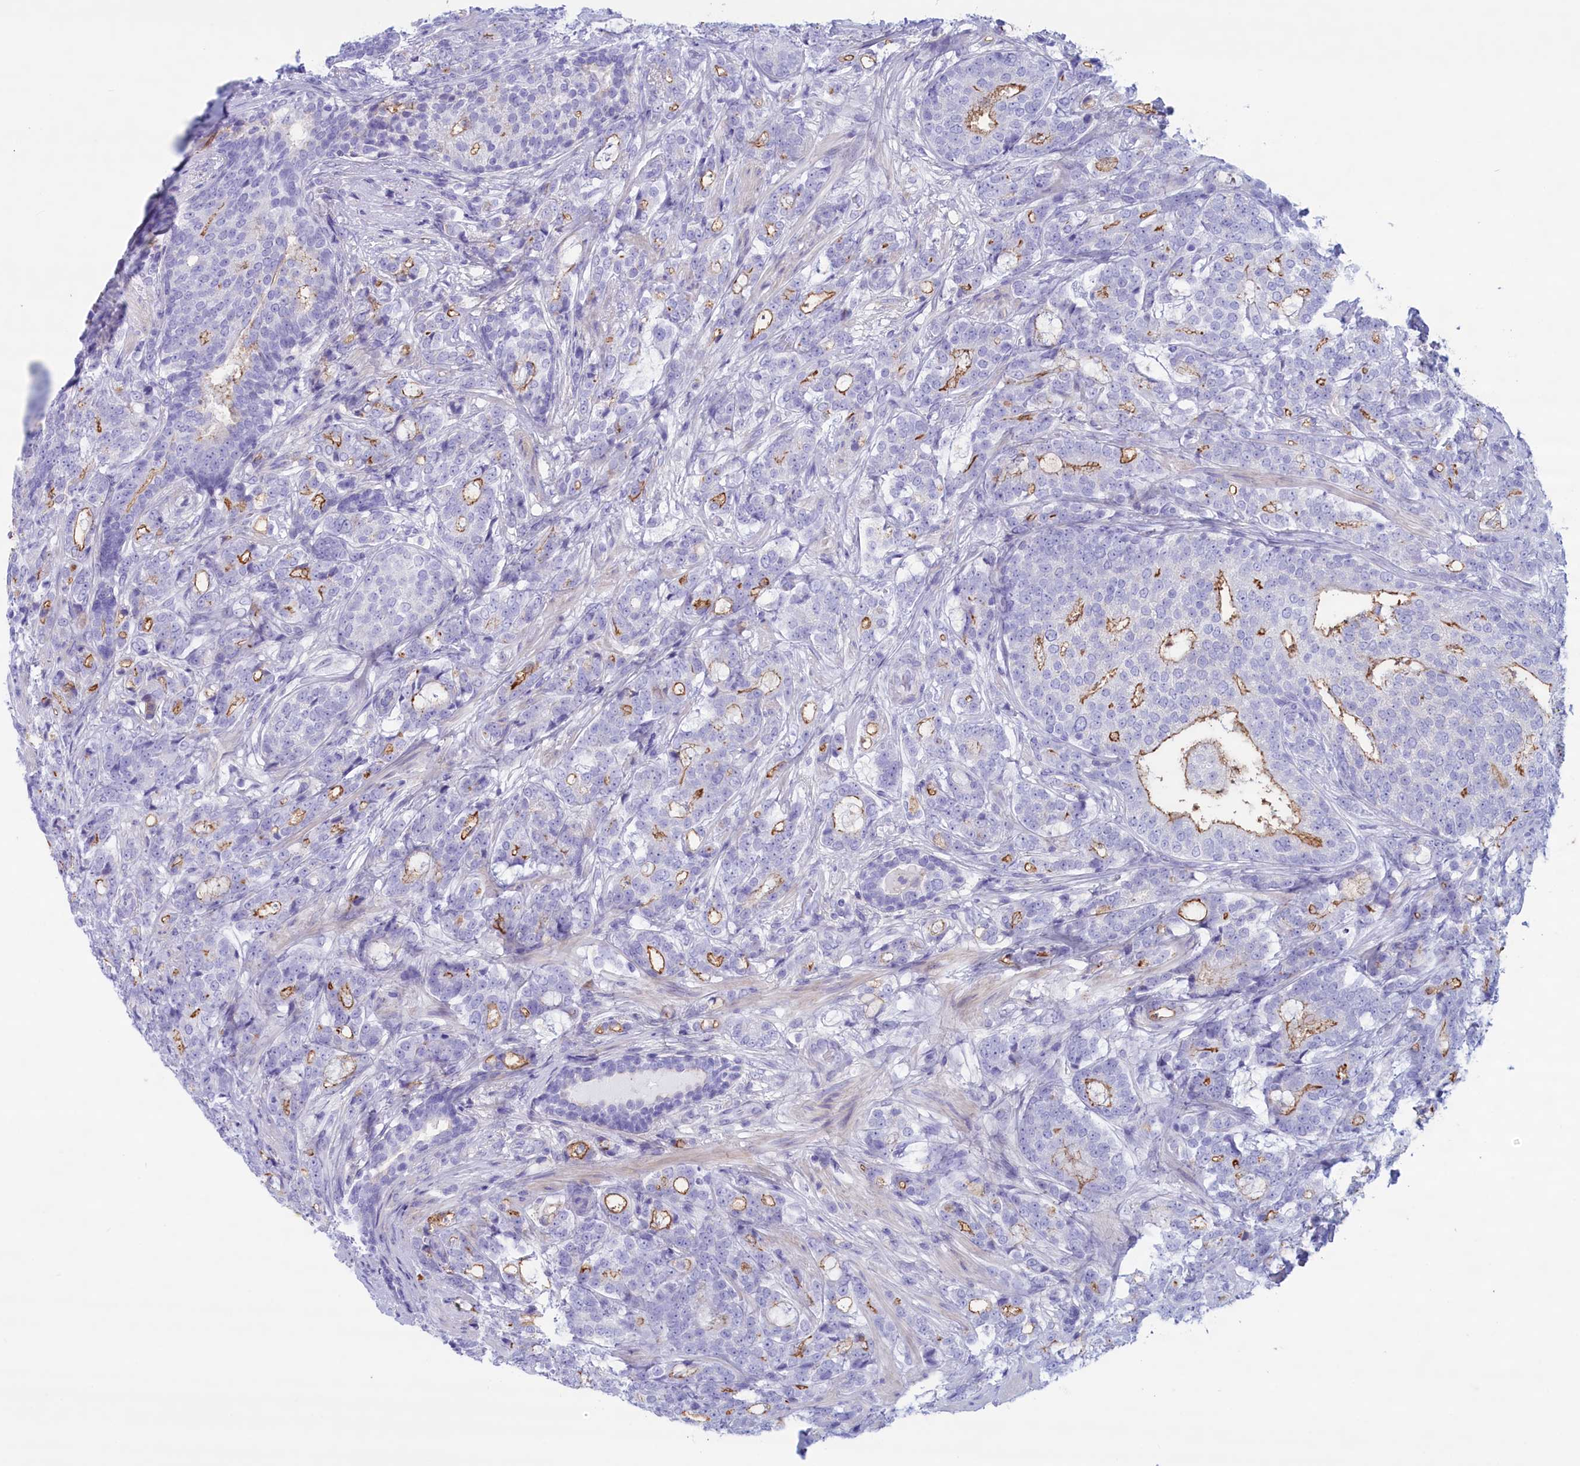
{"staining": {"intensity": "moderate", "quantity": "<25%", "location": "cytoplasmic/membranous"}, "tissue": "prostate cancer", "cell_type": "Tumor cells", "image_type": "cancer", "snomed": [{"axis": "morphology", "description": "Adenocarcinoma, High grade"}, {"axis": "topography", "description": "Prostate"}], "caption": "Protein analysis of prostate cancer tissue exhibits moderate cytoplasmic/membranous staining in approximately <25% of tumor cells.", "gene": "MPV17L2", "patient": {"sex": "male", "age": 67}}